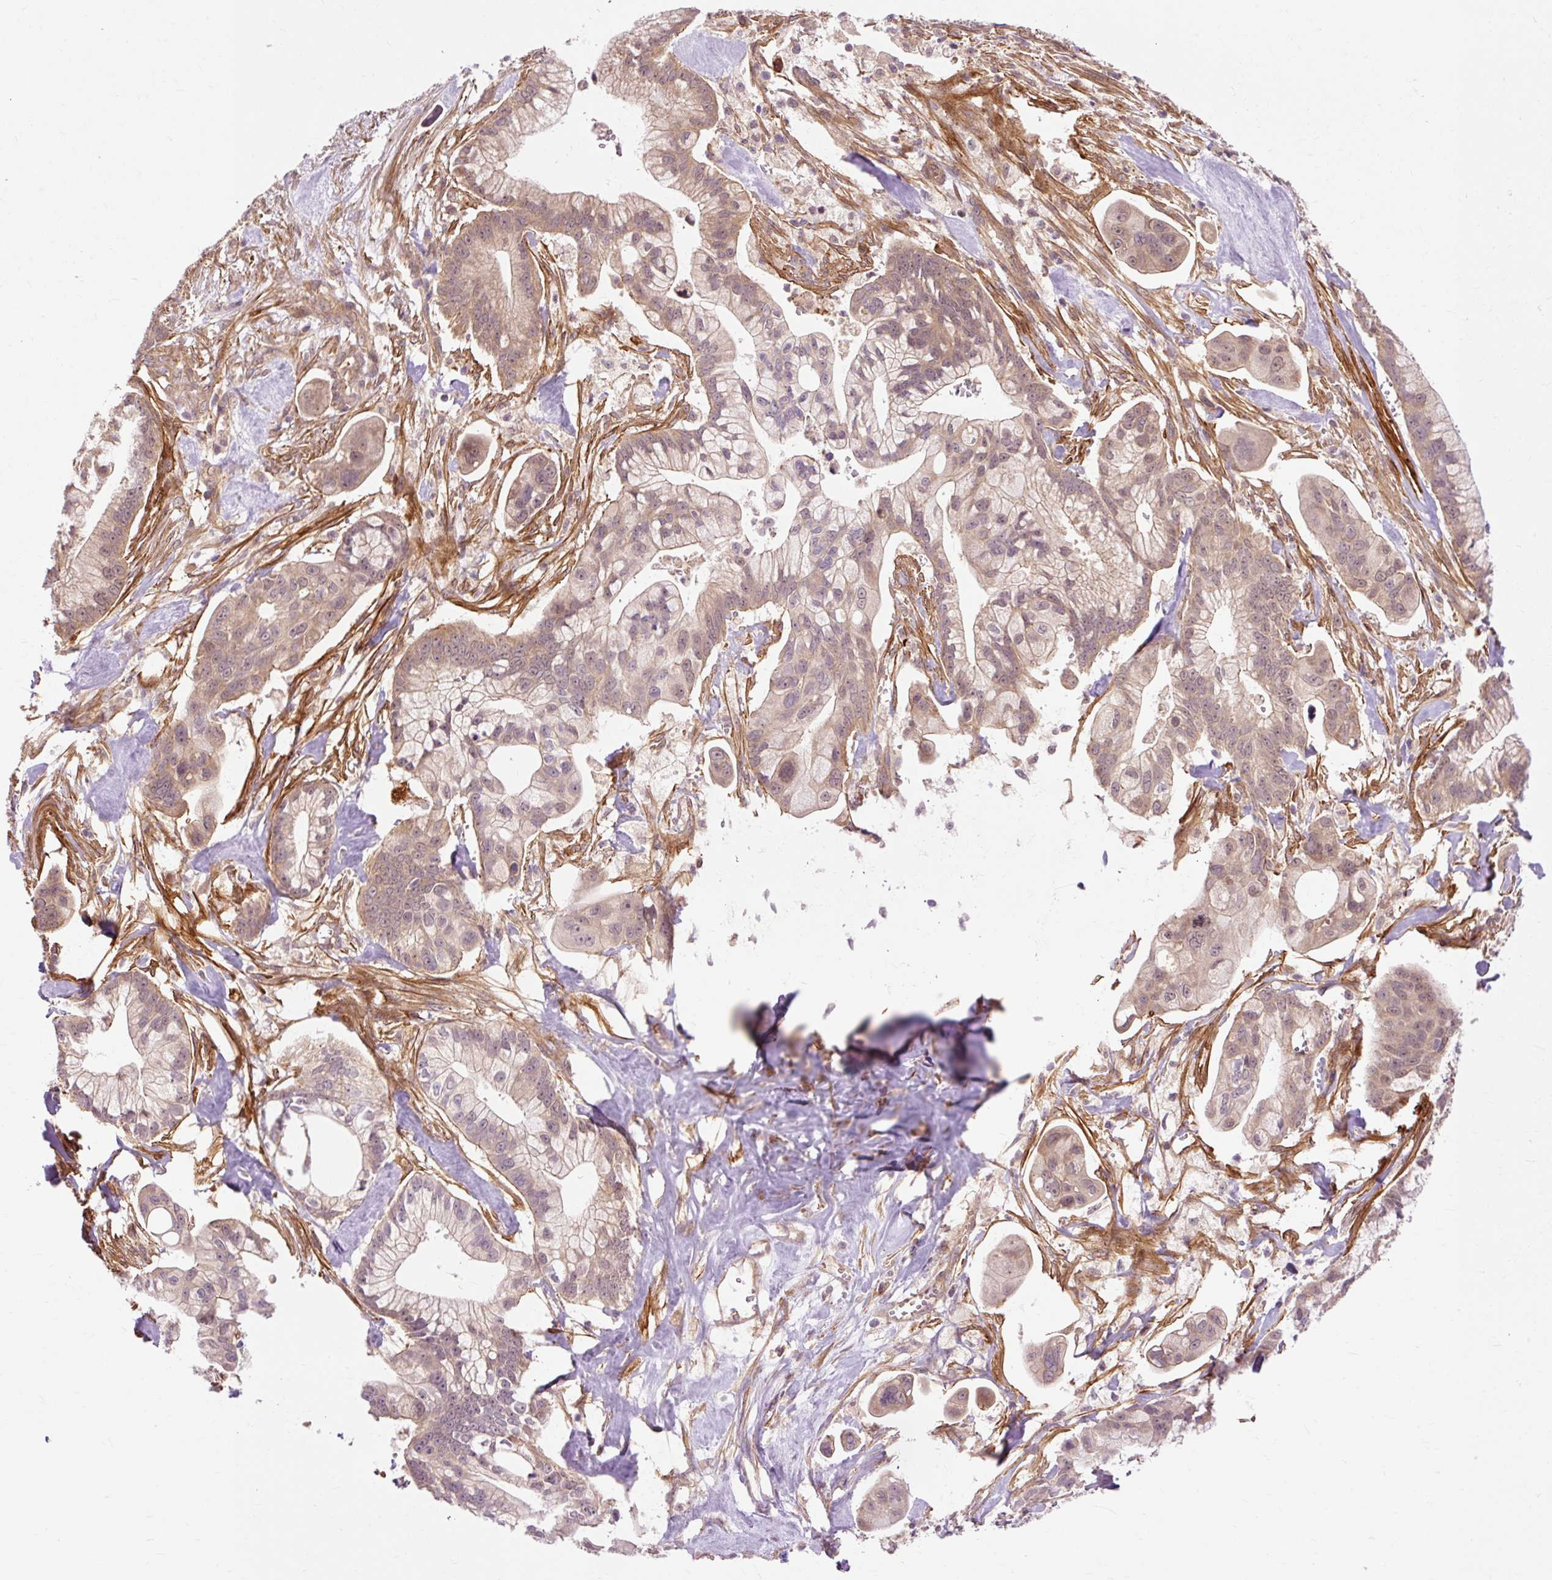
{"staining": {"intensity": "weak", "quantity": ">75%", "location": "cytoplasmic/membranous"}, "tissue": "pancreatic cancer", "cell_type": "Tumor cells", "image_type": "cancer", "snomed": [{"axis": "morphology", "description": "Adenocarcinoma, NOS"}, {"axis": "topography", "description": "Pancreas"}], "caption": "Immunohistochemistry photomicrograph of human pancreatic cancer stained for a protein (brown), which shows low levels of weak cytoplasmic/membranous expression in about >75% of tumor cells.", "gene": "RIPOR3", "patient": {"sex": "male", "age": 68}}